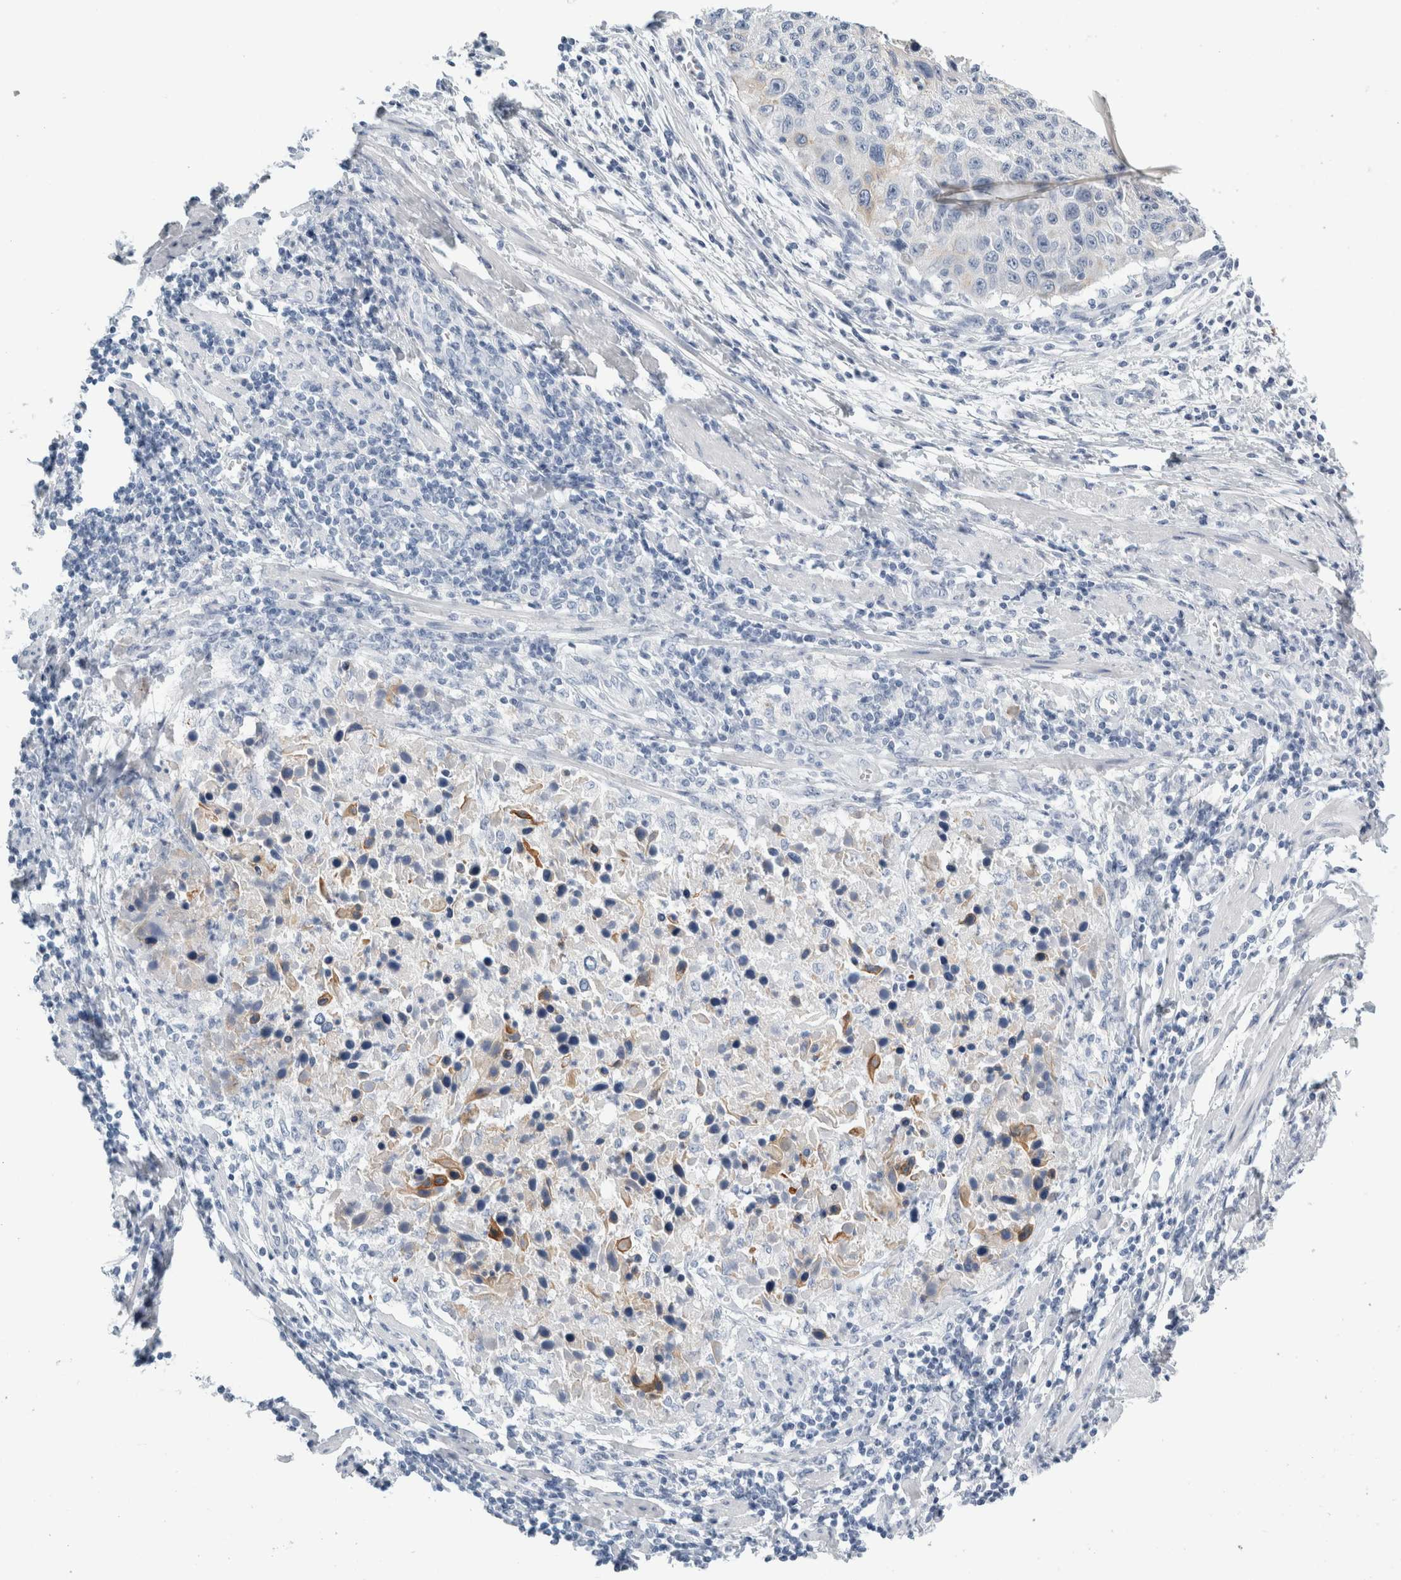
{"staining": {"intensity": "negative", "quantity": "none", "location": "none"}, "tissue": "cervical cancer", "cell_type": "Tumor cells", "image_type": "cancer", "snomed": [{"axis": "morphology", "description": "Squamous cell carcinoma, NOS"}, {"axis": "topography", "description": "Cervix"}], "caption": "Tumor cells show no significant protein expression in cervical cancer (squamous cell carcinoma).", "gene": "RPH3AL", "patient": {"sex": "female", "age": 53}}